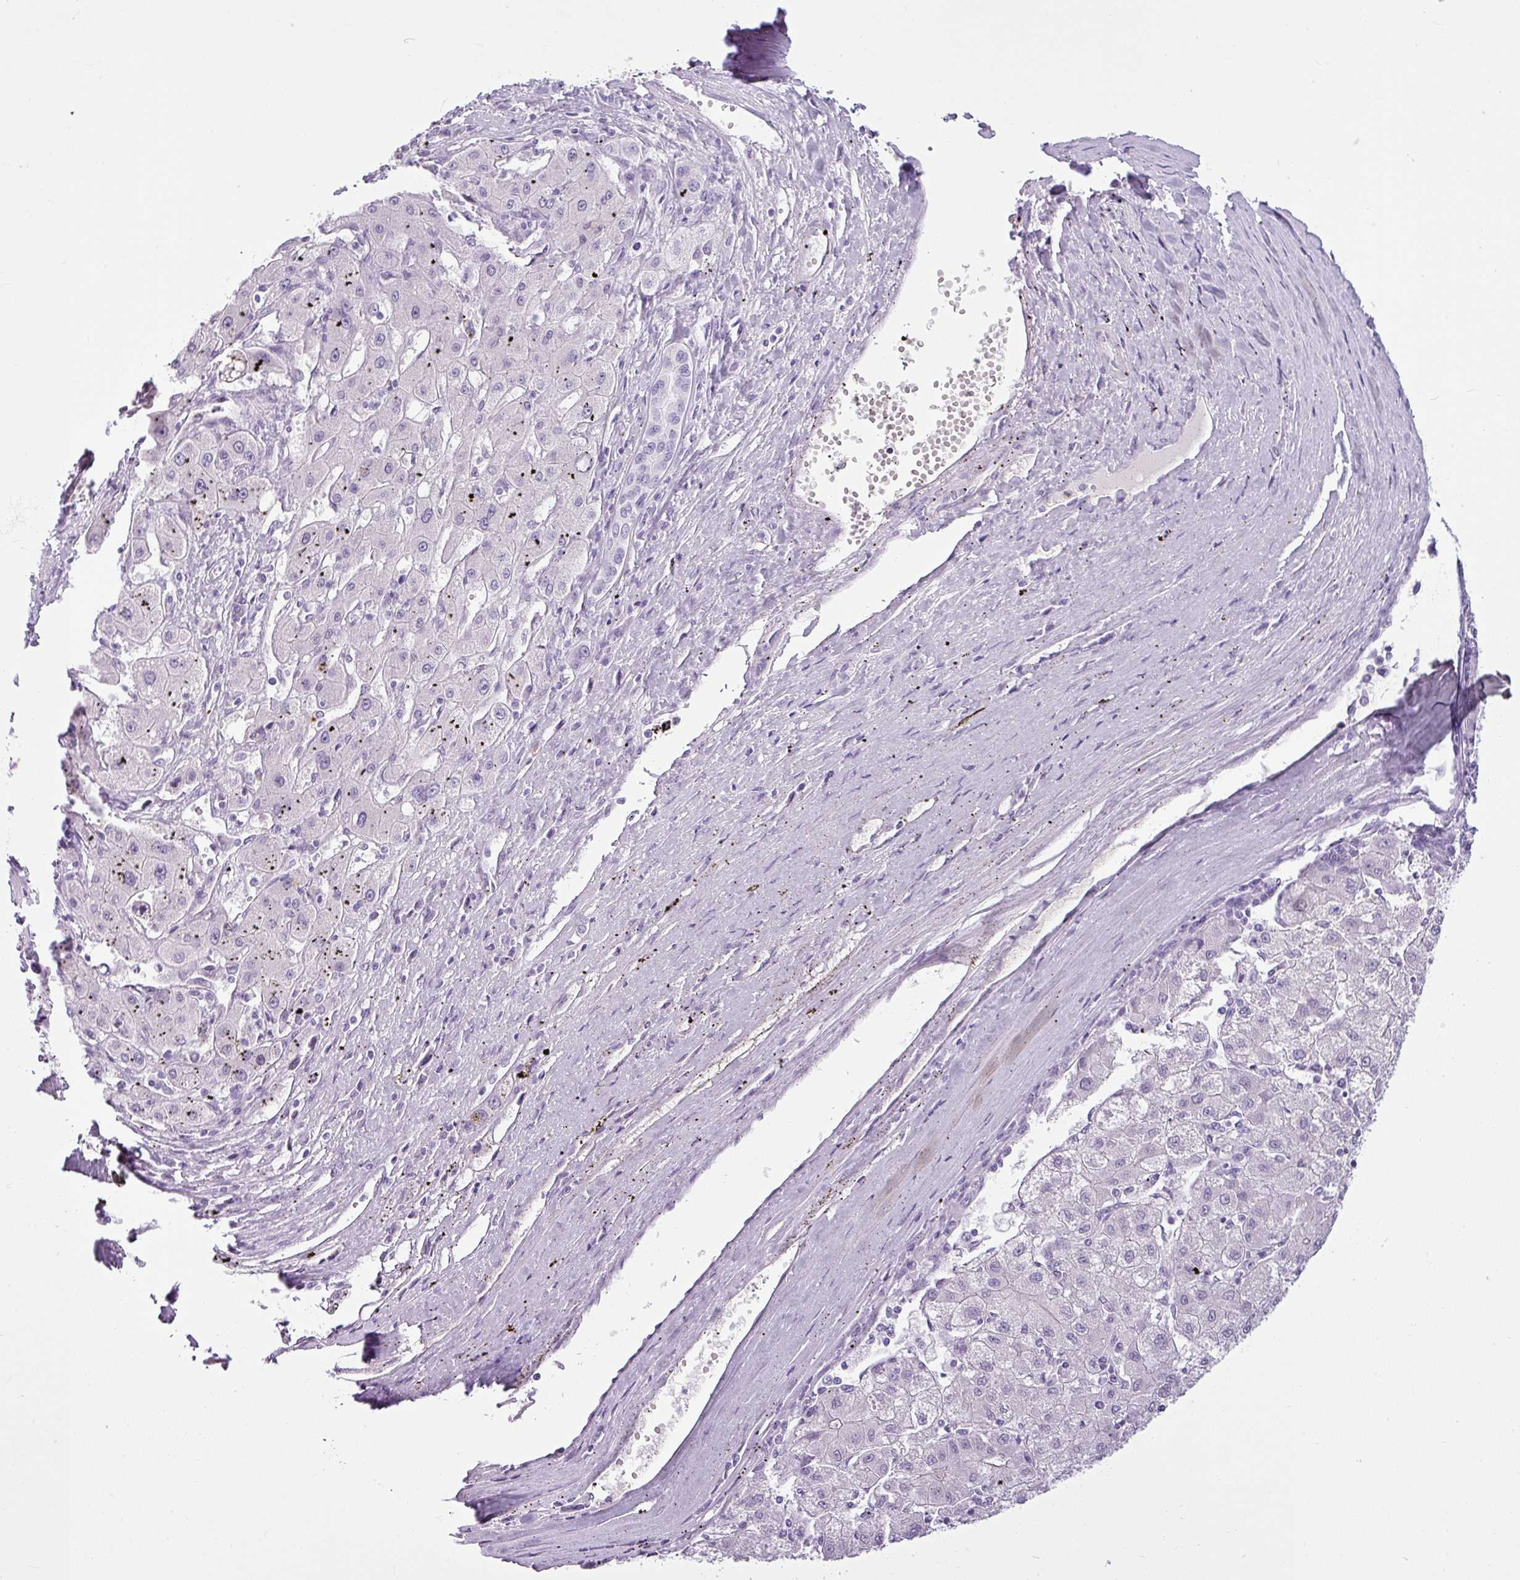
{"staining": {"intensity": "negative", "quantity": "none", "location": "none"}, "tissue": "liver cancer", "cell_type": "Tumor cells", "image_type": "cancer", "snomed": [{"axis": "morphology", "description": "Carcinoma, Hepatocellular, NOS"}, {"axis": "topography", "description": "Liver"}], "caption": "Immunohistochemistry micrograph of neoplastic tissue: hepatocellular carcinoma (liver) stained with DAB displays no significant protein positivity in tumor cells.", "gene": "CDH16", "patient": {"sex": "male", "age": 72}}